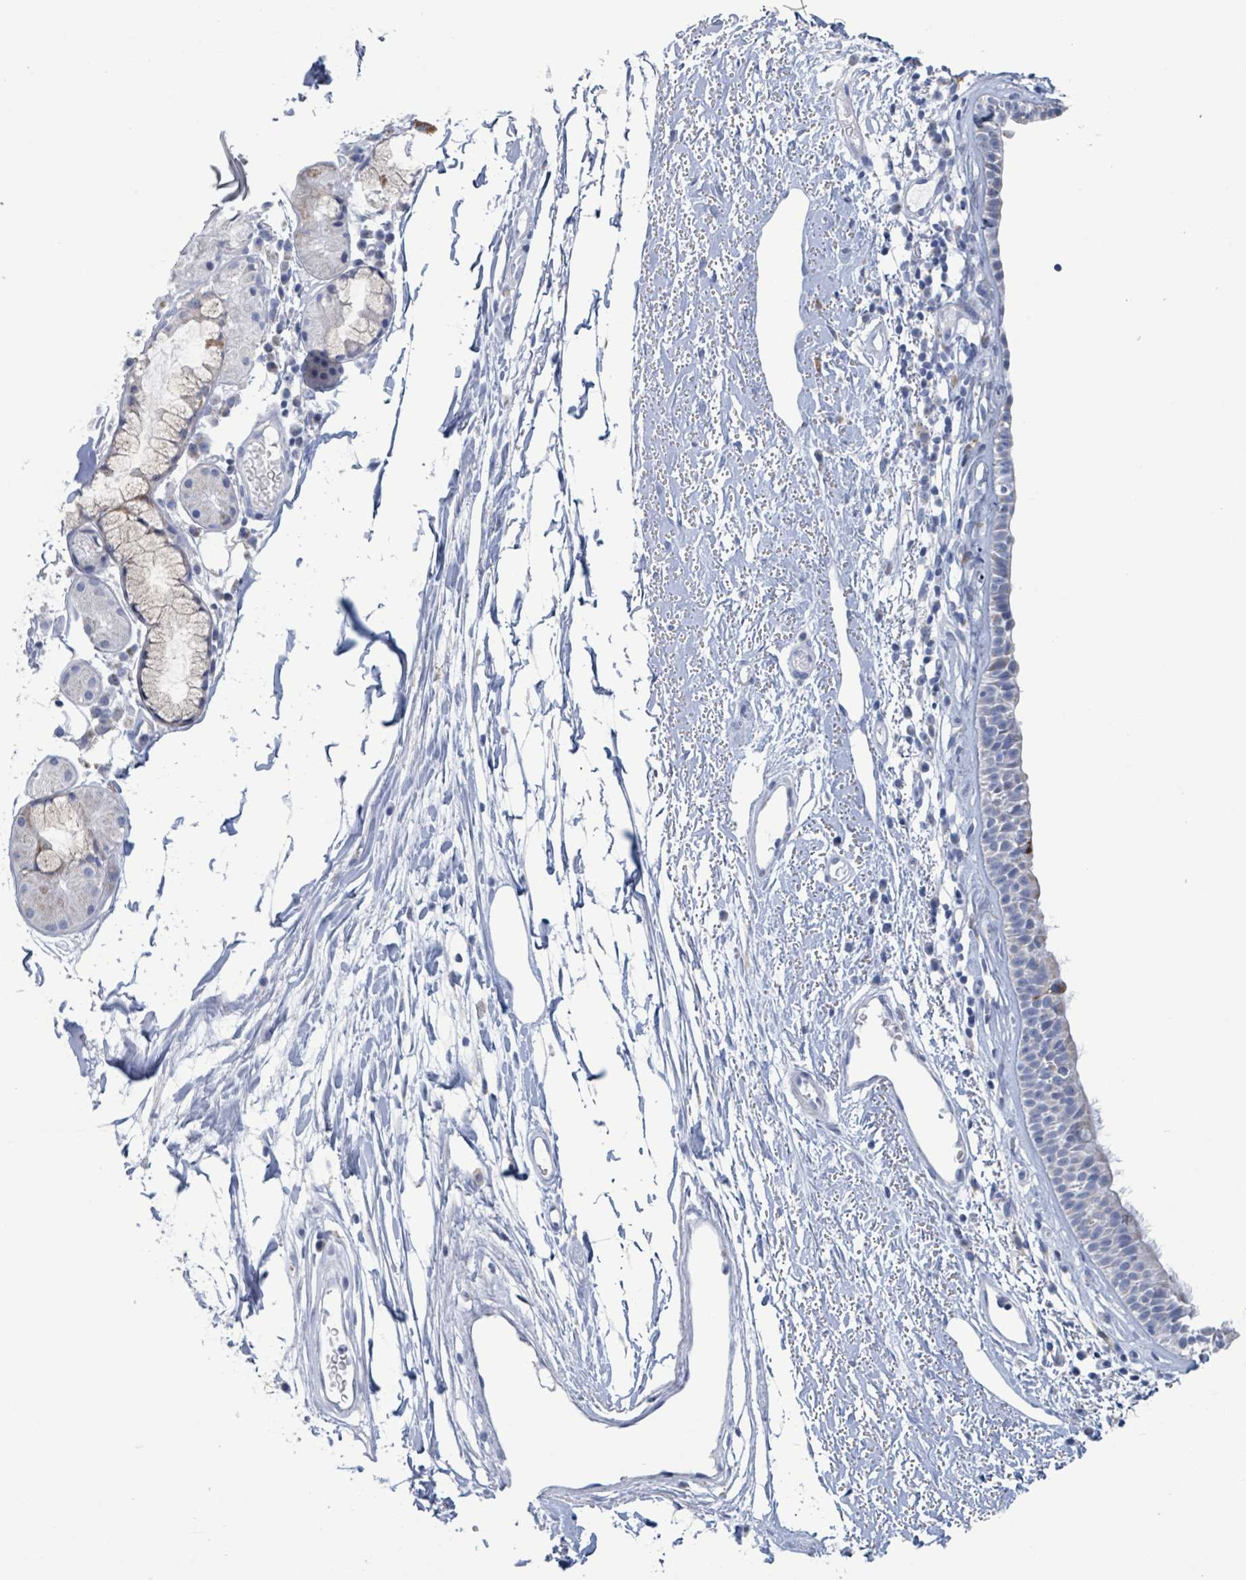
{"staining": {"intensity": "moderate", "quantity": "<25%", "location": "cytoplasmic/membranous"}, "tissue": "nasopharynx", "cell_type": "Respiratory epithelial cells", "image_type": "normal", "snomed": [{"axis": "morphology", "description": "Normal tissue, NOS"}, {"axis": "topography", "description": "Cartilage tissue"}, {"axis": "topography", "description": "Nasopharynx"}], "caption": "IHC micrograph of normal nasopharynx: nasopharynx stained using IHC exhibits low levels of moderate protein expression localized specifically in the cytoplasmic/membranous of respiratory epithelial cells, appearing as a cytoplasmic/membranous brown color.", "gene": "AKR1C4", "patient": {"sex": "male", "age": 56}}